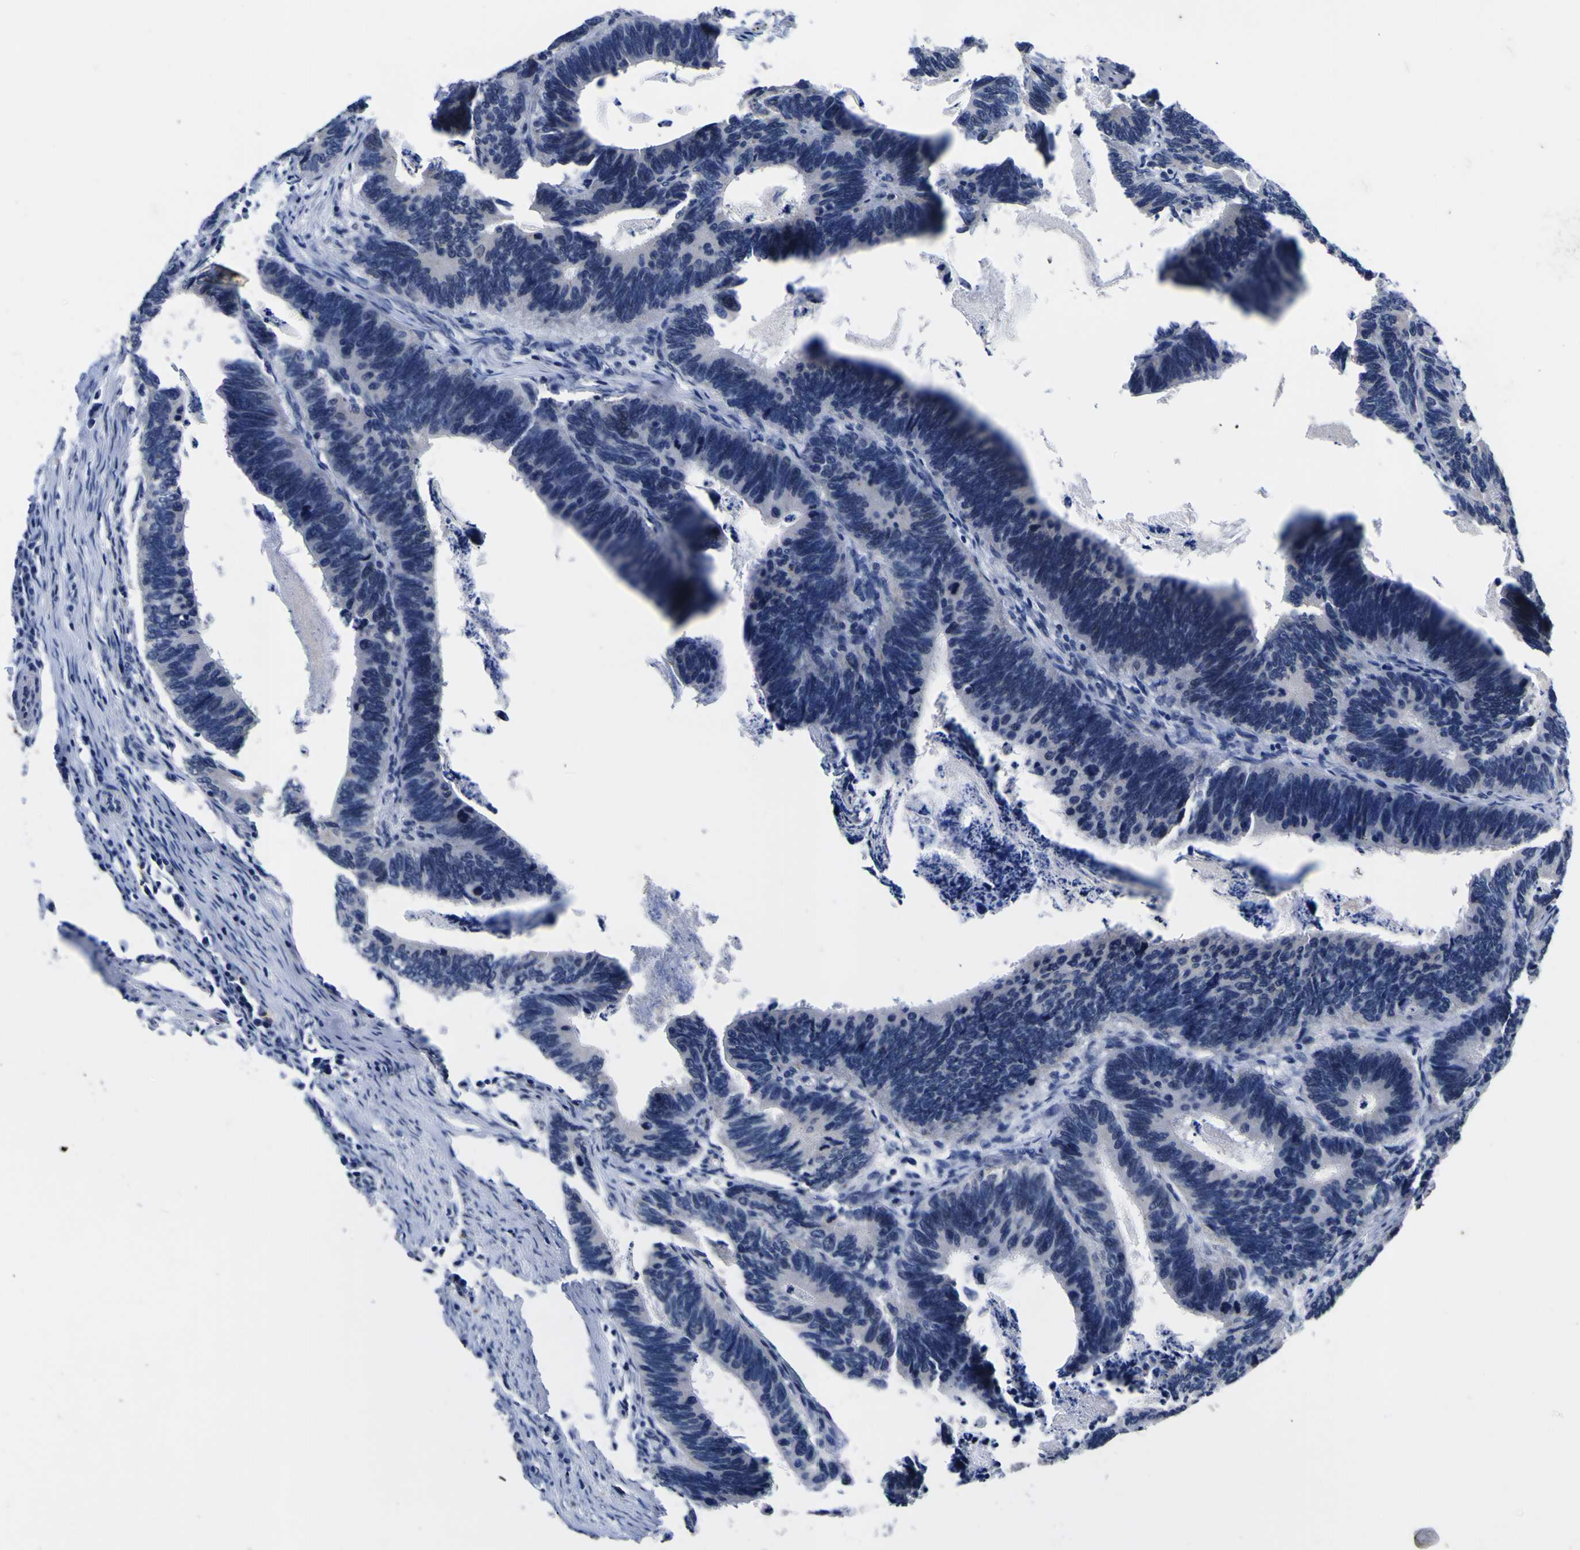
{"staining": {"intensity": "negative", "quantity": "none", "location": "none"}, "tissue": "colorectal cancer", "cell_type": "Tumor cells", "image_type": "cancer", "snomed": [{"axis": "morphology", "description": "Adenocarcinoma, NOS"}, {"axis": "topography", "description": "Colon"}], "caption": "Colorectal adenocarcinoma was stained to show a protein in brown. There is no significant positivity in tumor cells.", "gene": "IGFLR1", "patient": {"sex": "male", "age": 72}}